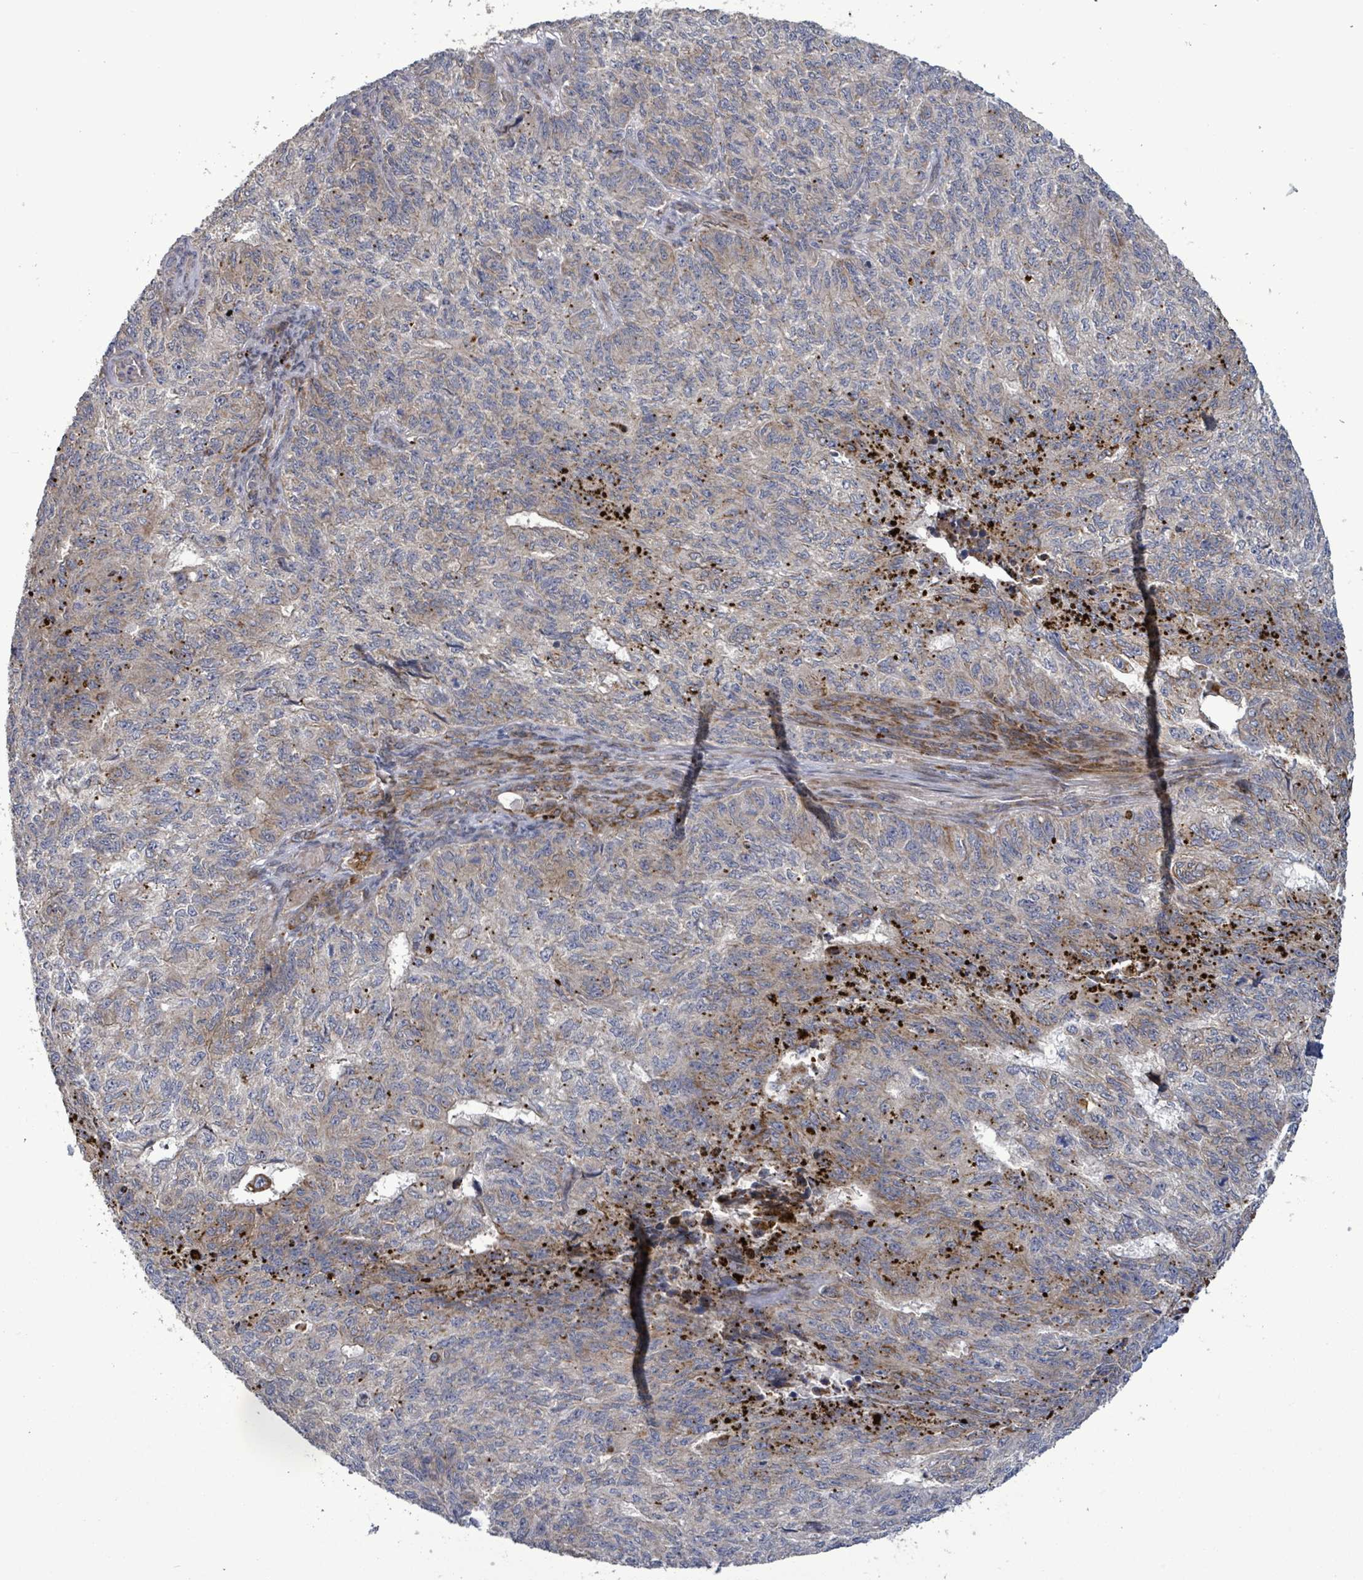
{"staining": {"intensity": "weak", "quantity": "25%-75%", "location": "cytoplasmic/membranous"}, "tissue": "endometrial cancer", "cell_type": "Tumor cells", "image_type": "cancer", "snomed": [{"axis": "morphology", "description": "Adenocarcinoma, NOS"}, {"axis": "topography", "description": "Endometrium"}], "caption": "There is low levels of weak cytoplasmic/membranous expression in tumor cells of endometrial cancer (adenocarcinoma), as demonstrated by immunohistochemical staining (brown color).", "gene": "DIPK2A", "patient": {"sex": "female", "age": 32}}